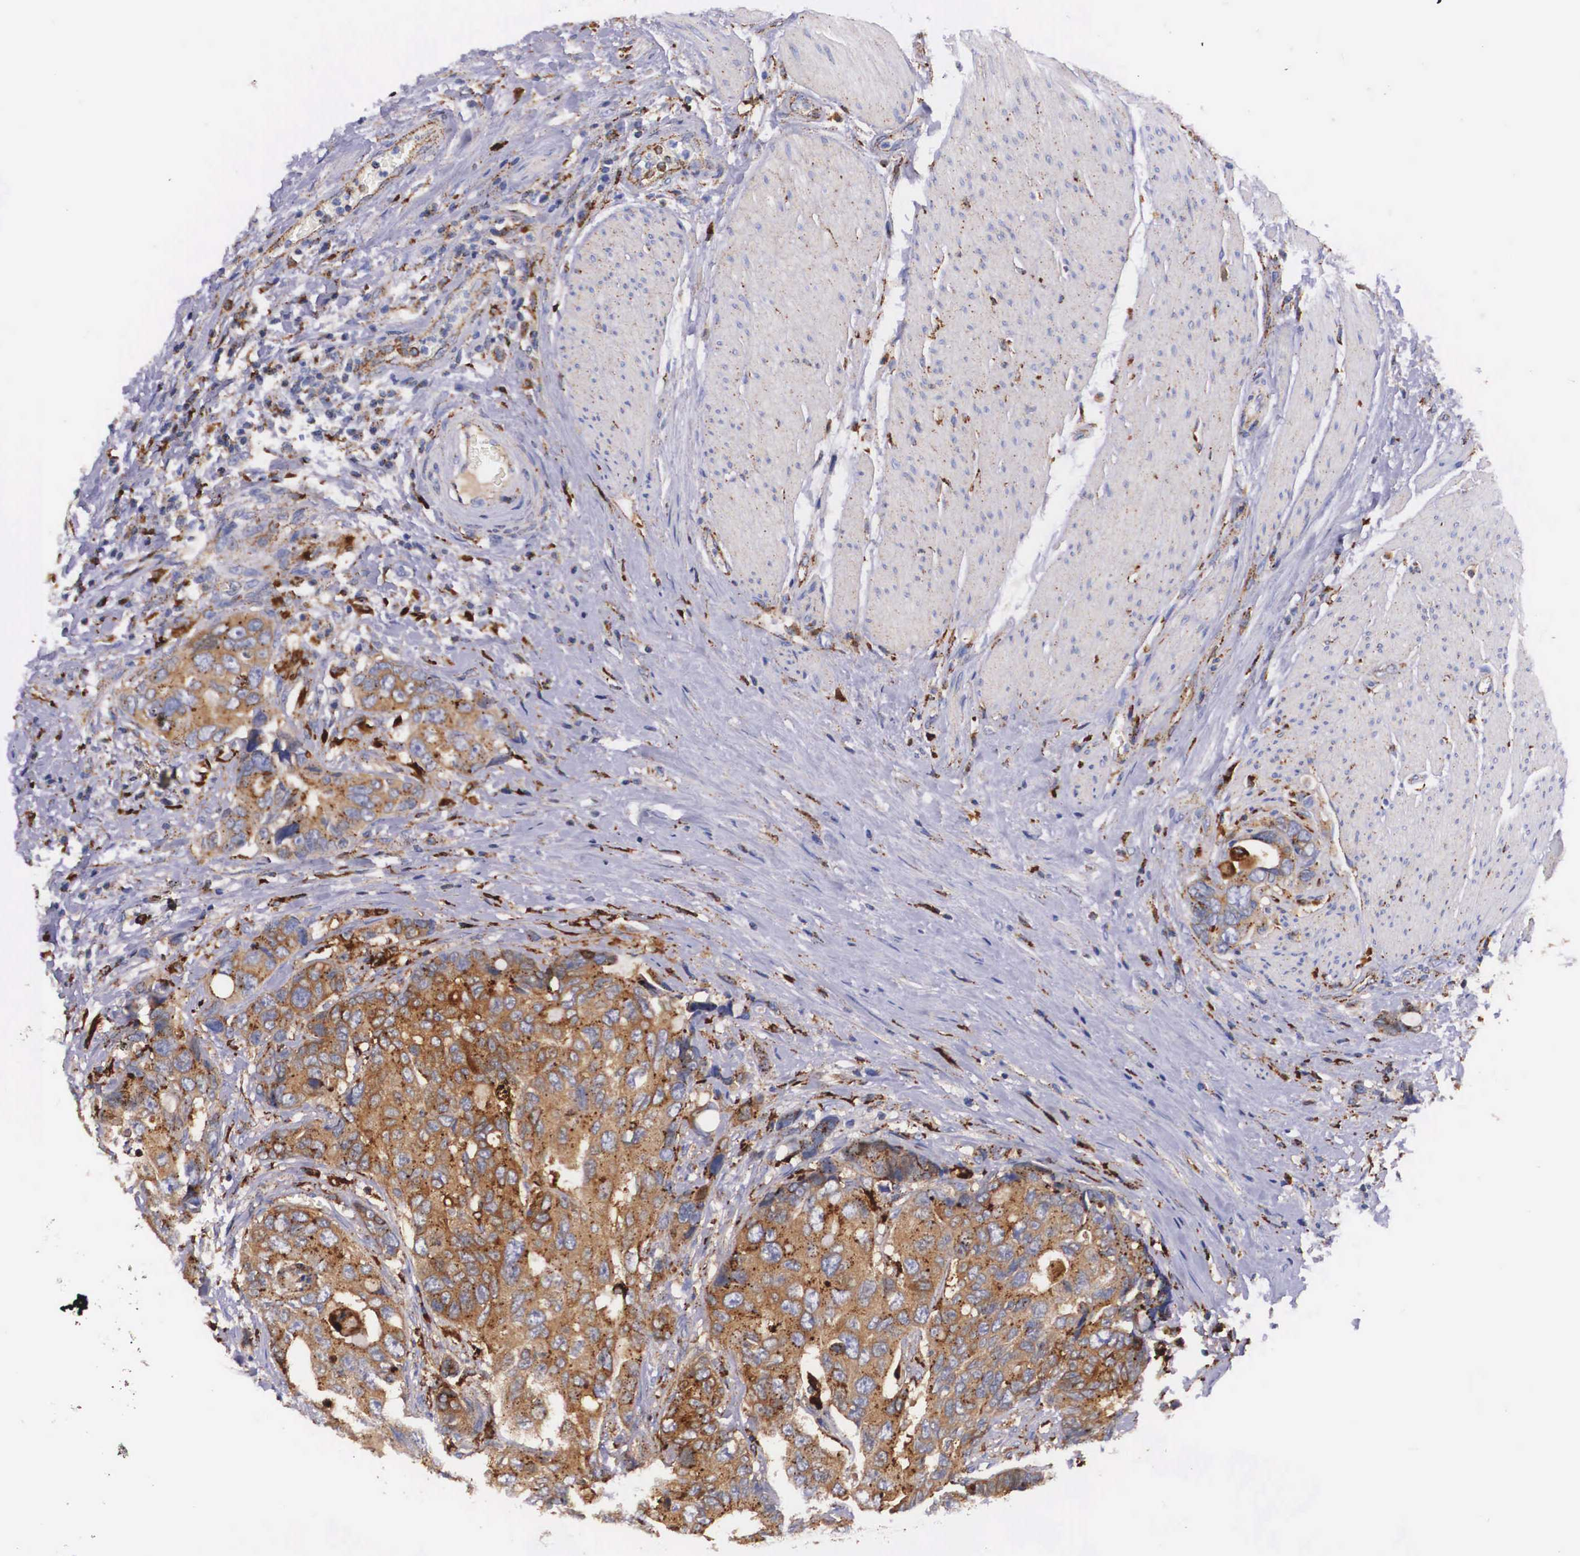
{"staining": {"intensity": "strong", "quantity": ">75%", "location": "cytoplasmic/membranous"}, "tissue": "colorectal cancer", "cell_type": "Tumor cells", "image_type": "cancer", "snomed": [{"axis": "morphology", "description": "Adenocarcinoma, NOS"}, {"axis": "topography", "description": "Rectum"}], "caption": "Colorectal cancer stained with a brown dye displays strong cytoplasmic/membranous positive expression in approximately >75% of tumor cells.", "gene": "NAGA", "patient": {"sex": "female", "age": 67}}